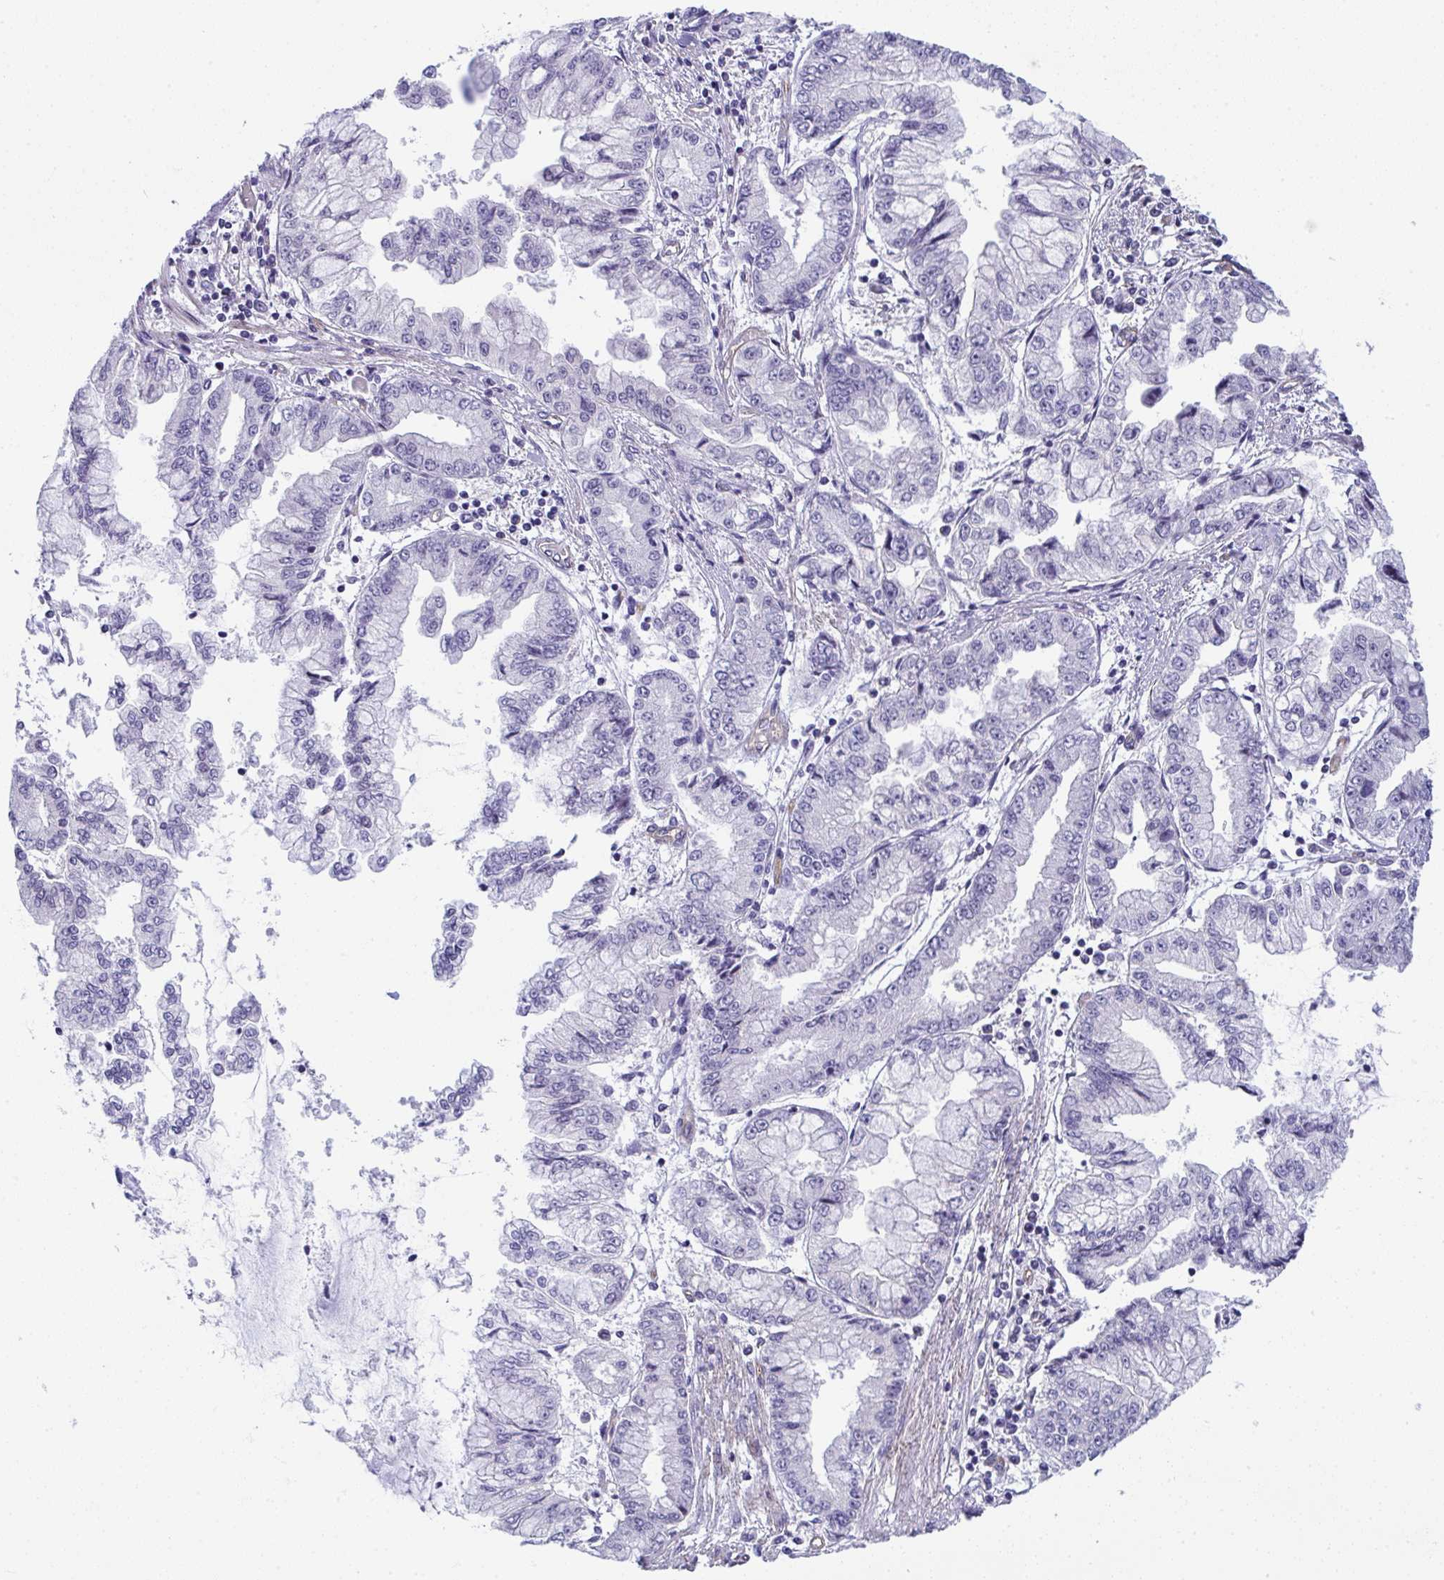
{"staining": {"intensity": "negative", "quantity": "none", "location": "none"}, "tissue": "stomach cancer", "cell_type": "Tumor cells", "image_type": "cancer", "snomed": [{"axis": "morphology", "description": "Adenocarcinoma, NOS"}, {"axis": "topography", "description": "Stomach, upper"}], "caption": "Tumor cells are negative for protein expression in human stomach adenocarcinoma. Brightfield microscopy of IHC stained with DAB (3,3'-diaminobenzidine) (brown) and hematoxylin (blue), captured at high magnification.", "gene": "MYL12A", "patient": {"sex": "female", "age": 74}}